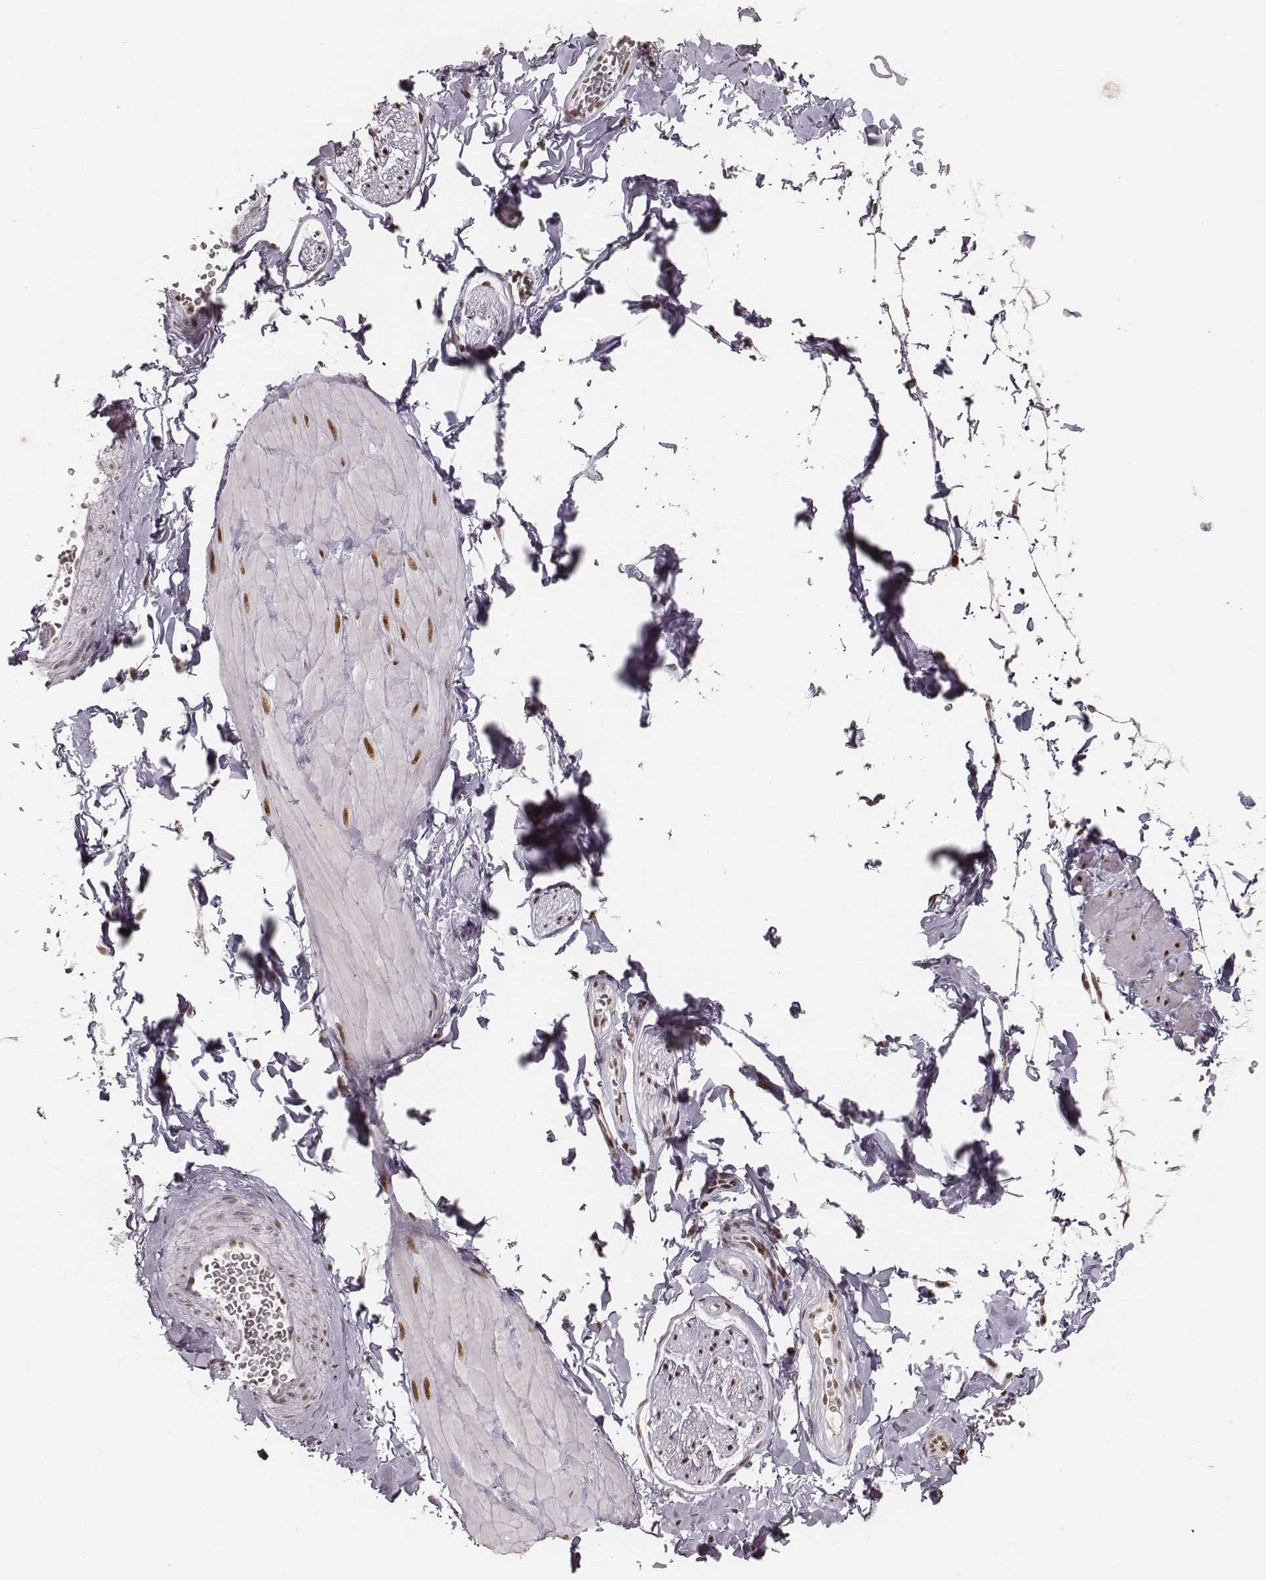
{"staining": {"intensity": "strong", "quantity": ">75%", "location": "nuclear"}, "tissue": "adipose tissue", "cell_type": "Adipocytes", "image_type": "normal", "snomed": [{"axis": "morphology", "description": "Normal tissue, NOS"}, {"axis": "topography", "description": "Smooth muscle"}, {"axis": "topography", "description": "Peripheral nerve tissue"}], "caption": "Unremarkable adipose tissue displays strong nuclear expression in about >75% of adipocytes, visualized by immunohistochemistry.", "gene": "PARP1", "patient": {"sex": "male", "age": 22}}